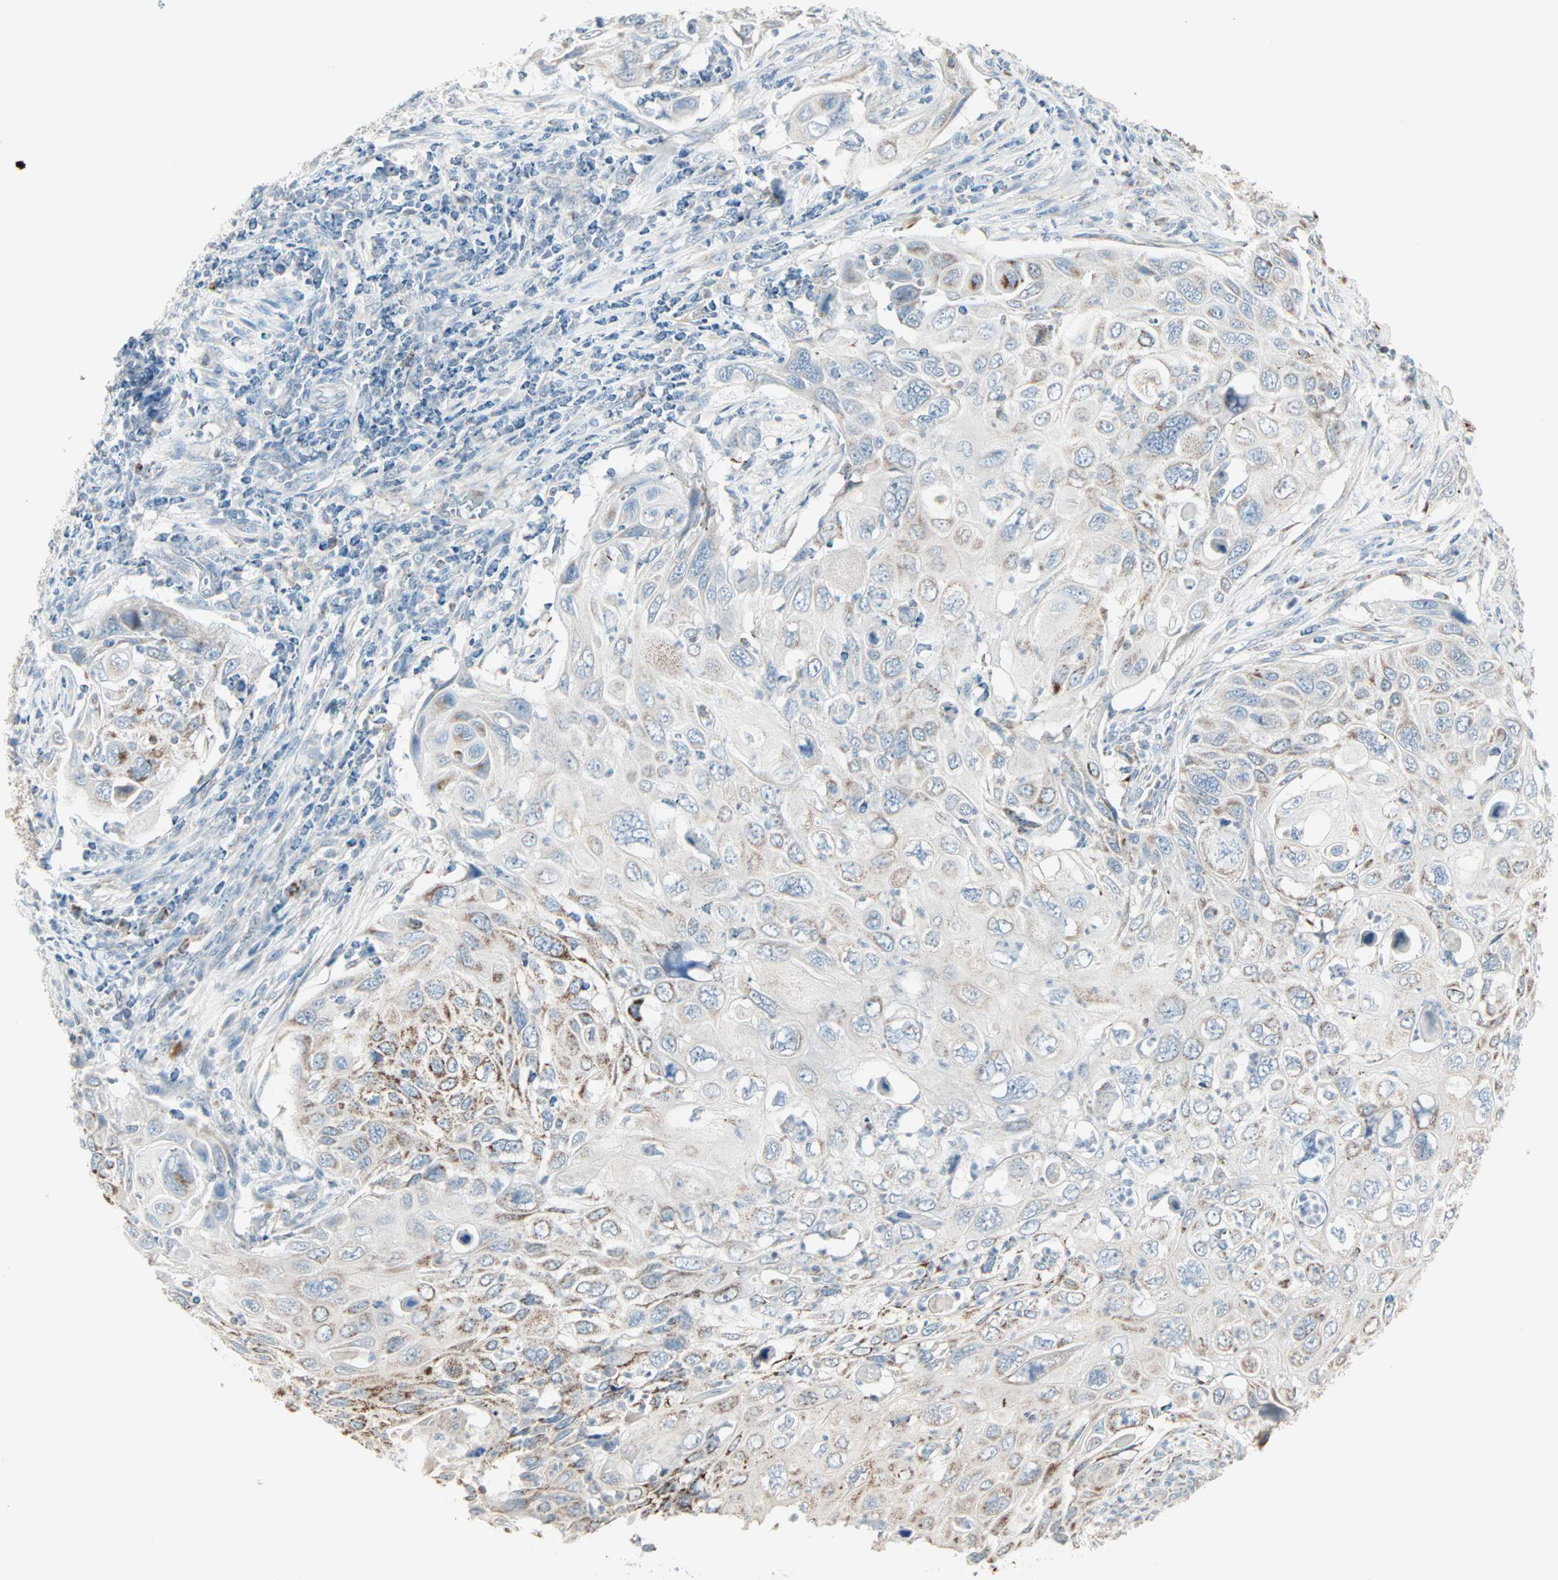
{"staining": {"intensity": "weak", "quantity": "<25%", "location": "cytoplasmic/membranous"}, "tissue": "cervical cancer", "cell_type": "Tumor cells", "image_type": "cancer", "snomed": [{"axis": "morphology", "description": "Squamous cell carcinoma, NOS"}, {"axis": "topography", "description": "Cervix"}], "caption": "Human cervical squamous cell carcinoma stained for a protein using immunohistochemistry exhibits no positivity in tumor cells.", "gene": "IDH2", "patient": {"sex": "female", "age": 70}}